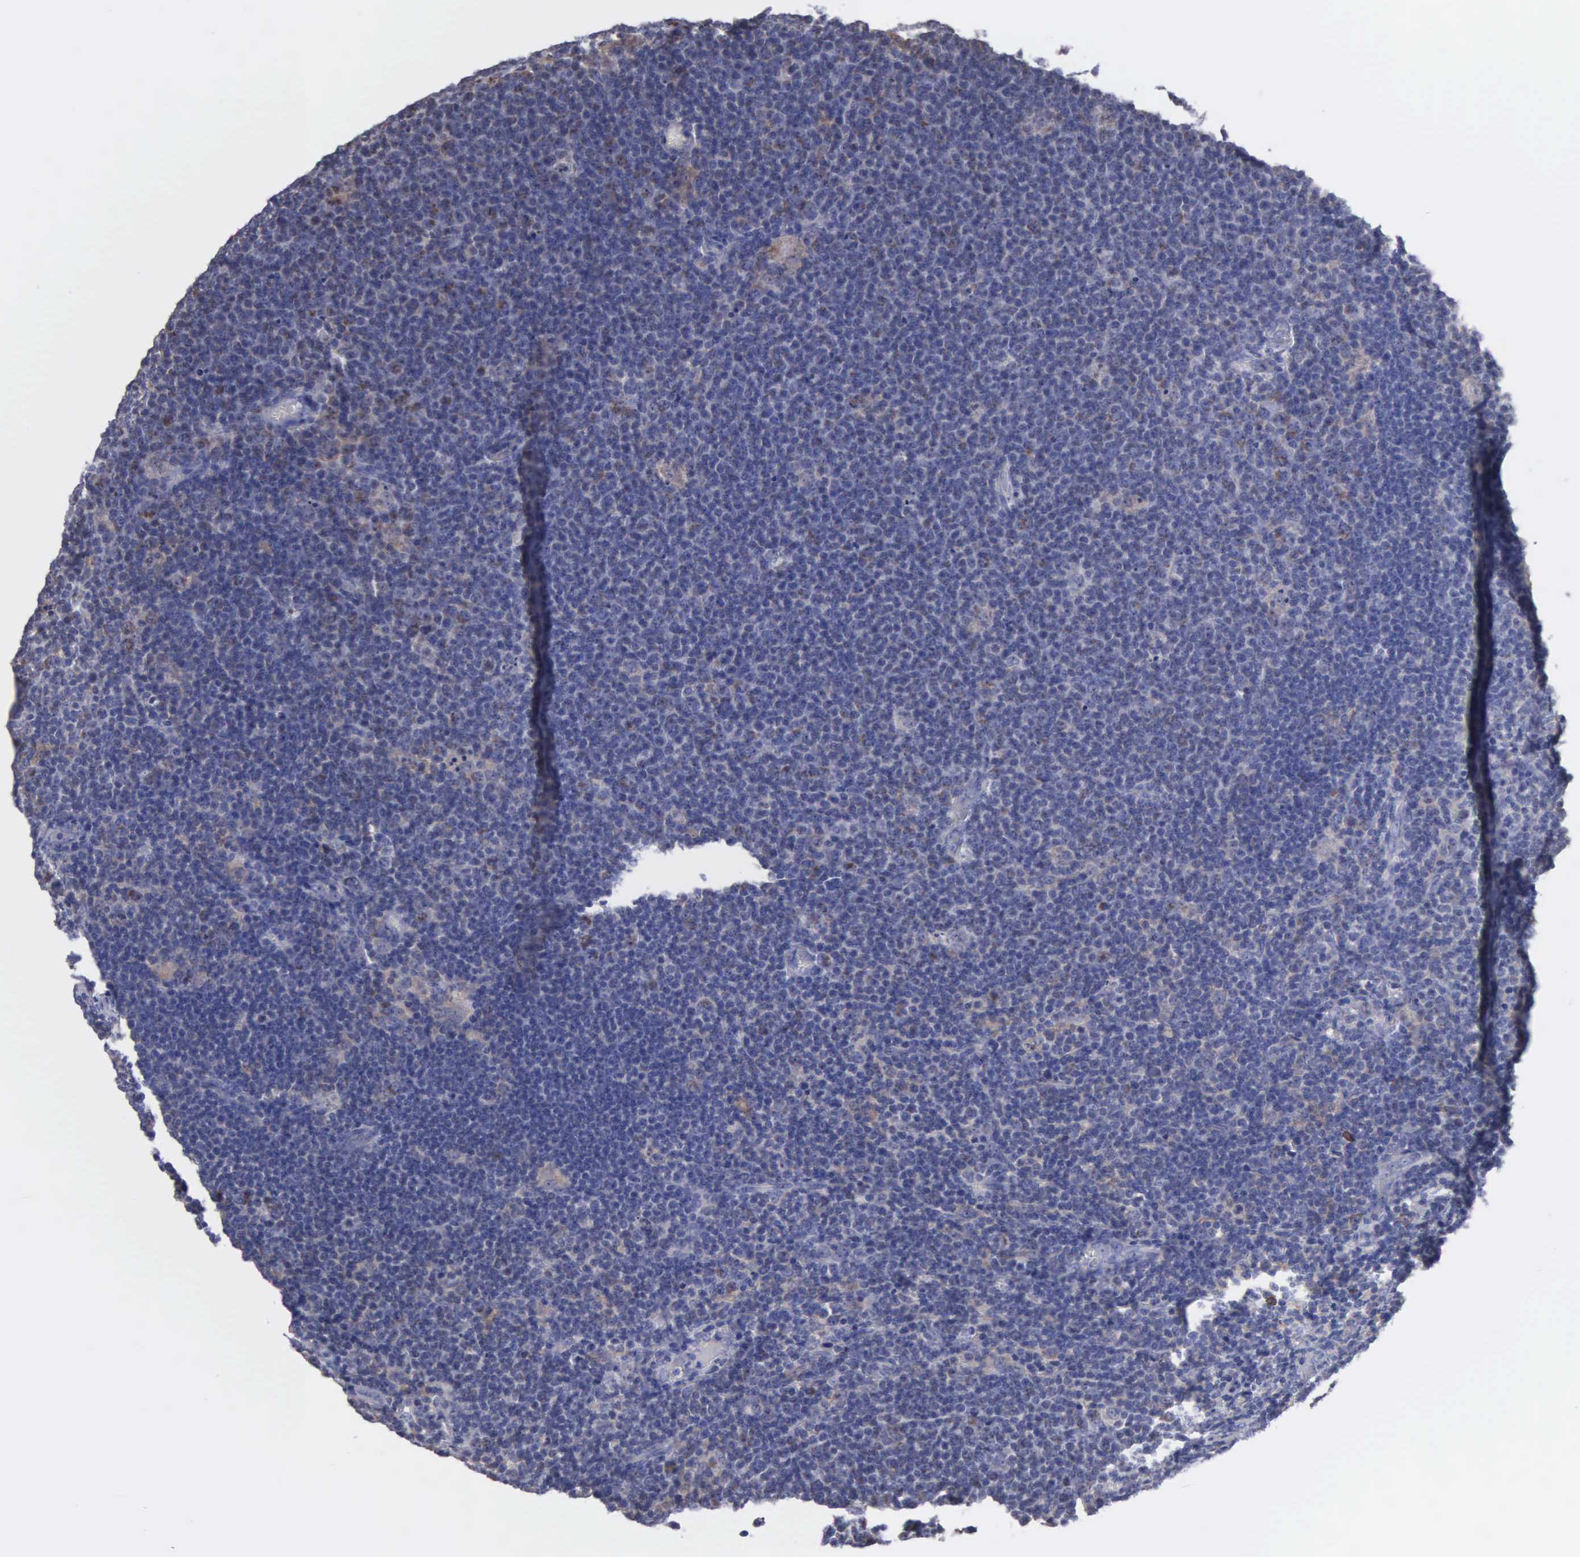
{"staining": {"intensity": "negative", "quantity": "none", "location": "none"}, "tissue": "lymphoma", "cell_type": "Tumor cells", "image_type": "cancer", "snomed": [{"axis": "morphology", "description": "Malignant lymphoma, non-Hodgkin's type, Low grade"}, {"axis": "topography", "description": "Lymph node"}], "caption": "Immunohistochemical staining of human malignant lymphoma, non-Hodgkin's type (low-grade) shows no significant positivity in tumor cells. (DAB IHC with hematoxylin counter stain).", "gene": "PTGS2", "patient": {"sex": "male", "age": 74}}